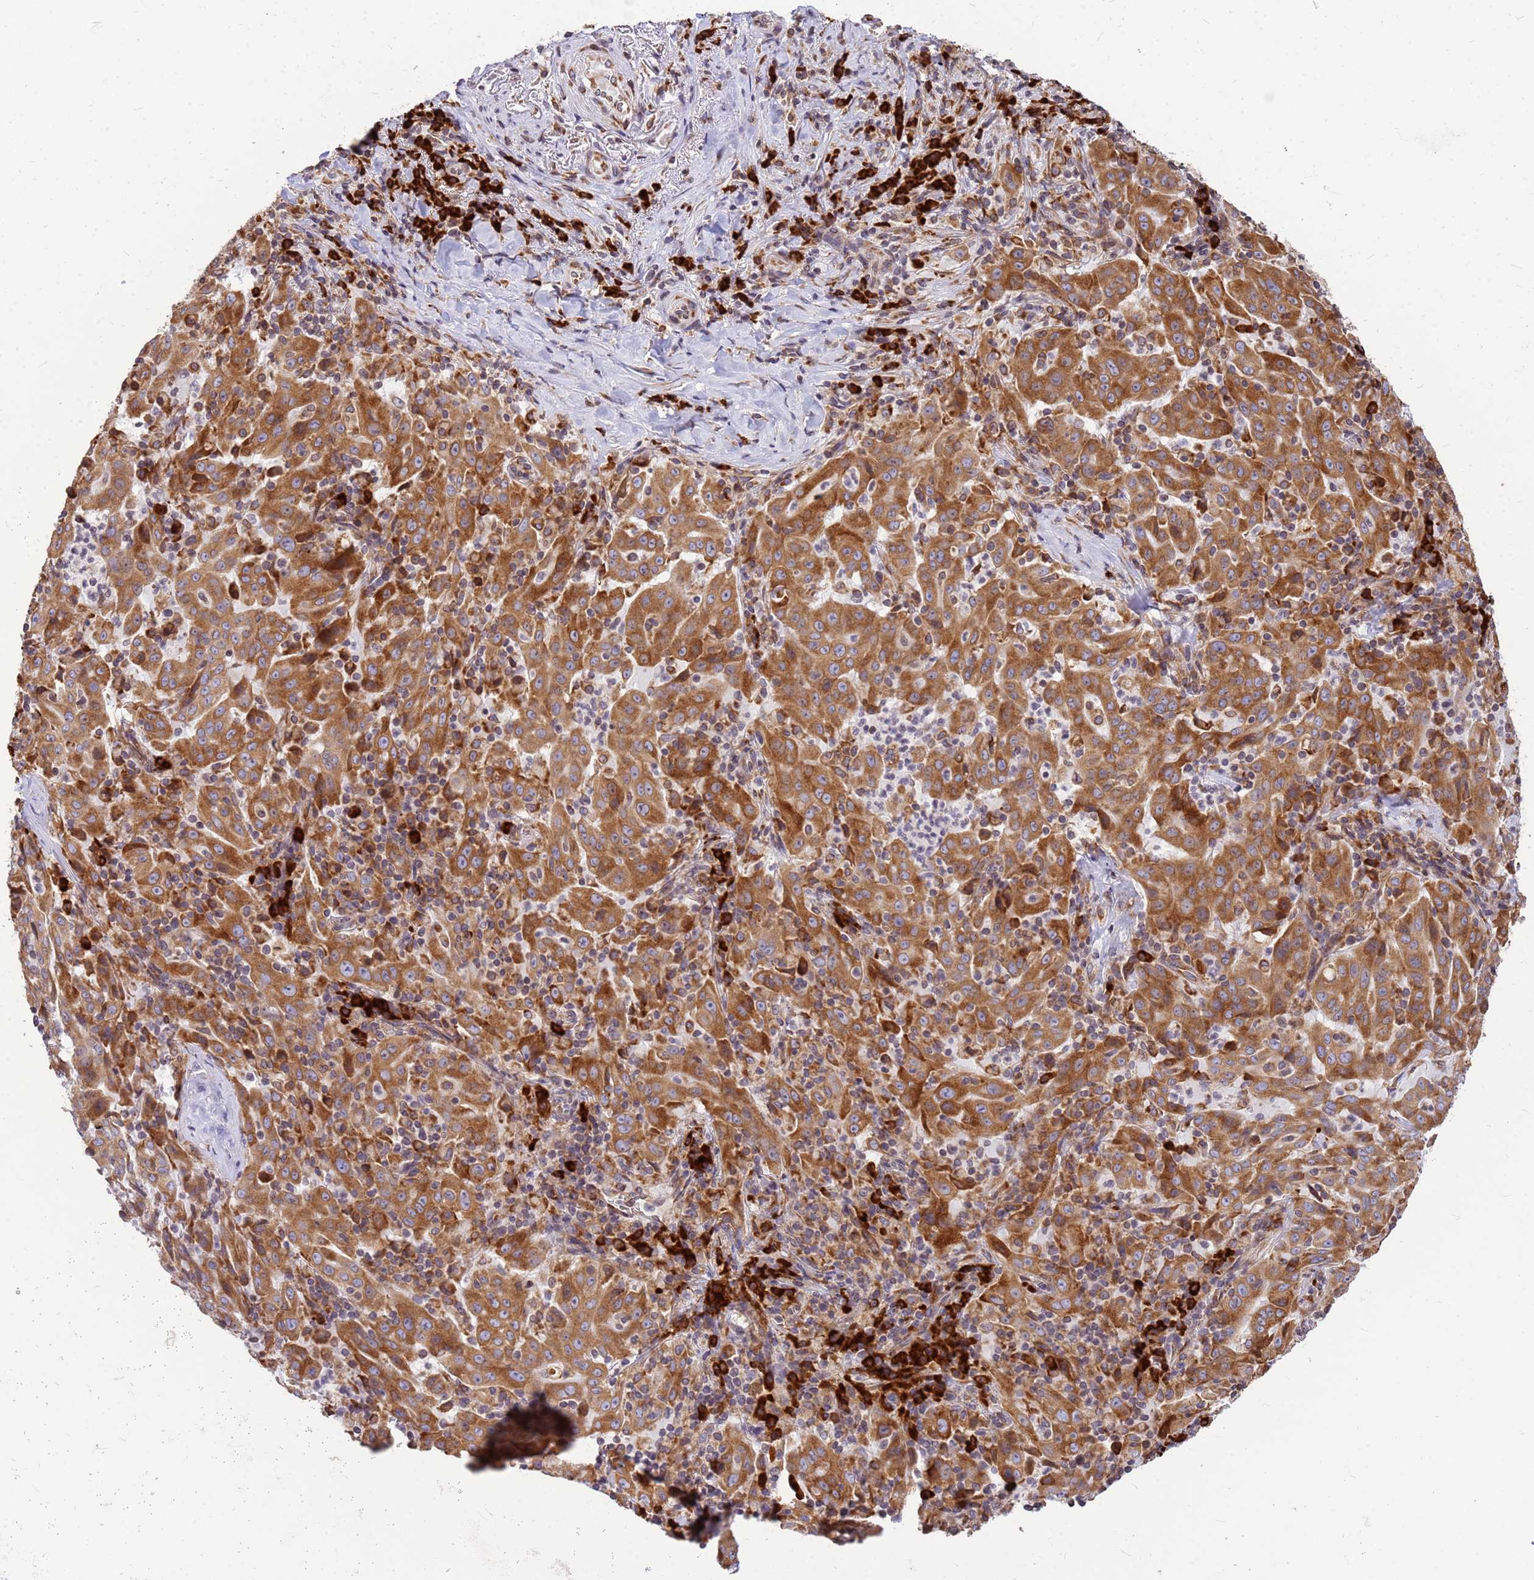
{"staining": {"intensity": "strong", "quantity": ">75%", "location": "cytoplasmic/membranous"}, "tissue": "pancreatic cancer", "cell_type": "Tumor cells", "image_type": "cancer", "snomed": [{"axis": "morphology", "description": "Adenocarcinoma, NOS"}, {"axis": "topography", "description": "Pancreas"}], "caption": "A histopathology image of pancreatic adenocarcinoma stained for a protein reveals strong cytoplasmic/membranous brown staining in tumor cells. Immunohistochemistry stains the protein in brown and the nuclei are stained blue.", "gene": "SSR4", "patient": {"sex": "male", "age": 63}}